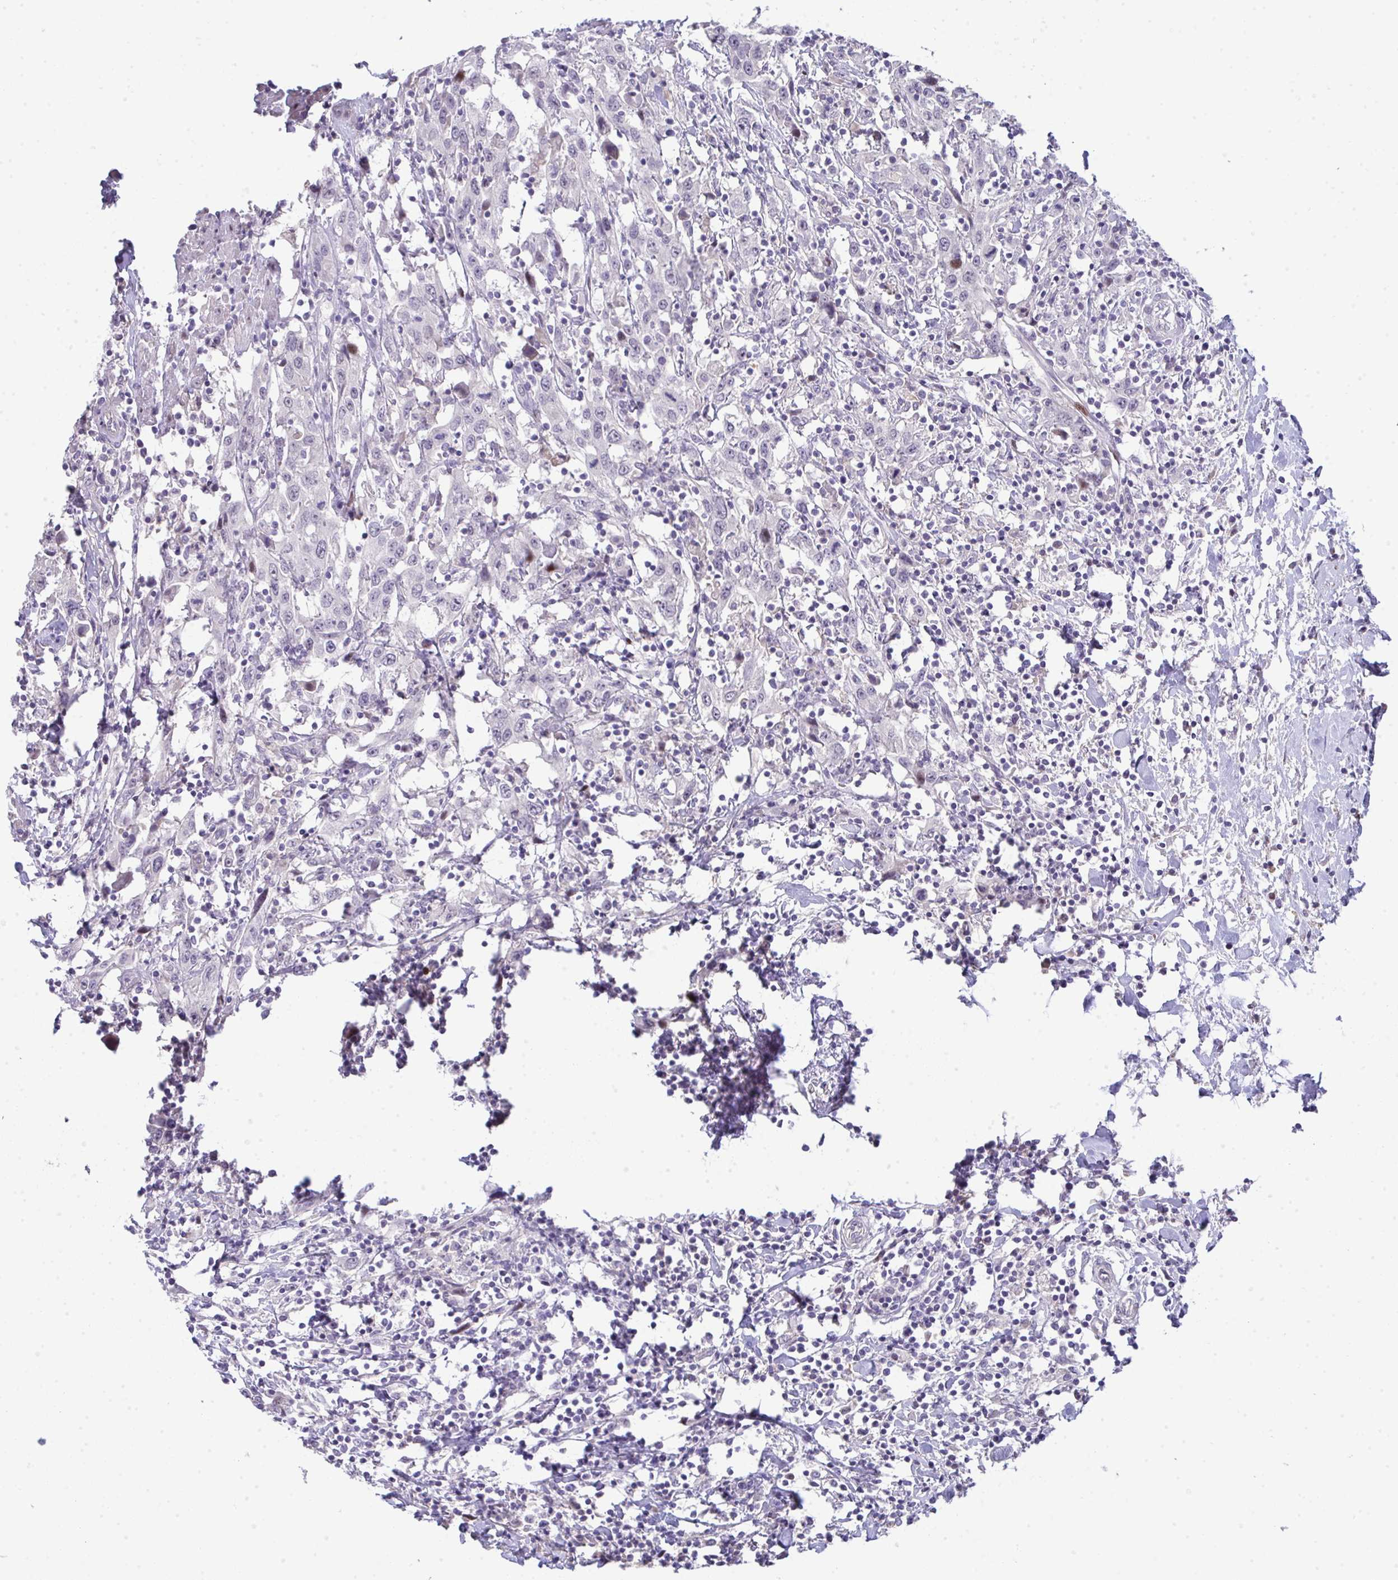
{"staining": {"intensity": "moderate", "quantity": "<25%", "location": "nuclear"}, "tissue": "urothelial cancer", "cell_type": "Tumor cells", "image_type": "cancer", "snomed": [{"axis": "morphology", "description": "Urothelial carcinoma, High grade"}, {"axis": "topography", "description": "Urinary bladder"}], "caption": "A micrograph of high-grade urothelial carcinoma stained for a protein shows moderate nuclear brown staining in tumor cells. (DAB (3,3'-diaminobenzidine) IHC with brightfield microscopy, high magnification).", "gene": "GALNT16", "patient": {"sex": "male", "age": 61}}